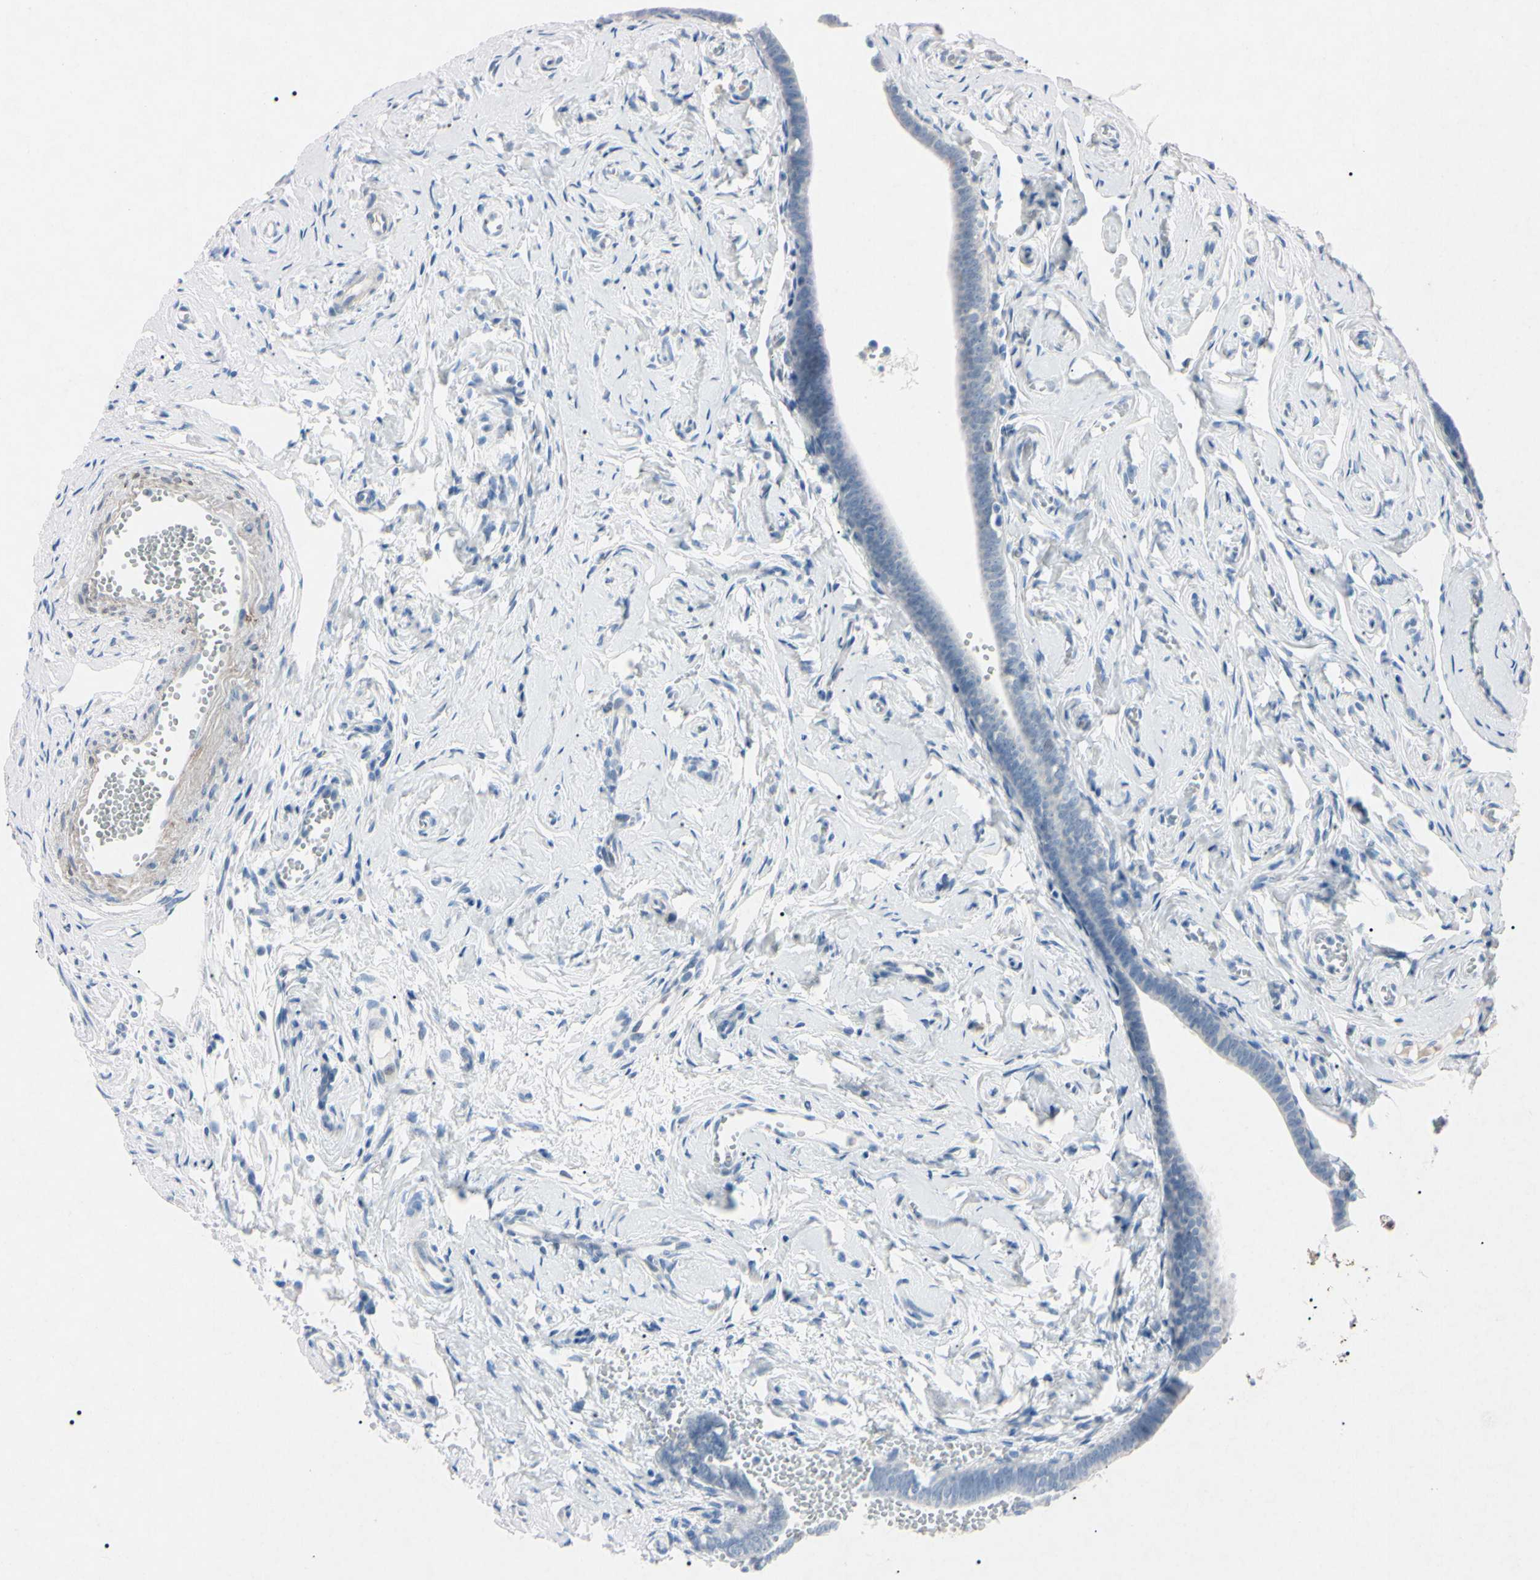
{"staining": {"intensity": "negative", "quantity": "none", "location": "none"}, "tissue": "fallopian tube", "cell_type": "Glandular cells", "image_type": "normal", "snomed": [{"axis": "morphology", "description": "Normal tissue, NOS"}, {"axis": "topography", "description": "Fallopian tube"}], "caption": "High magnification brightfield microscopy of unremarkable fallopian tube stained with DAB (3,3'-diaminobenzidine) (brown) and counterstained with hematoxylin (blue): glandular cells show no significant staining.", "gene": "ELN", "patient": {"sex": "female", "age": 71}}